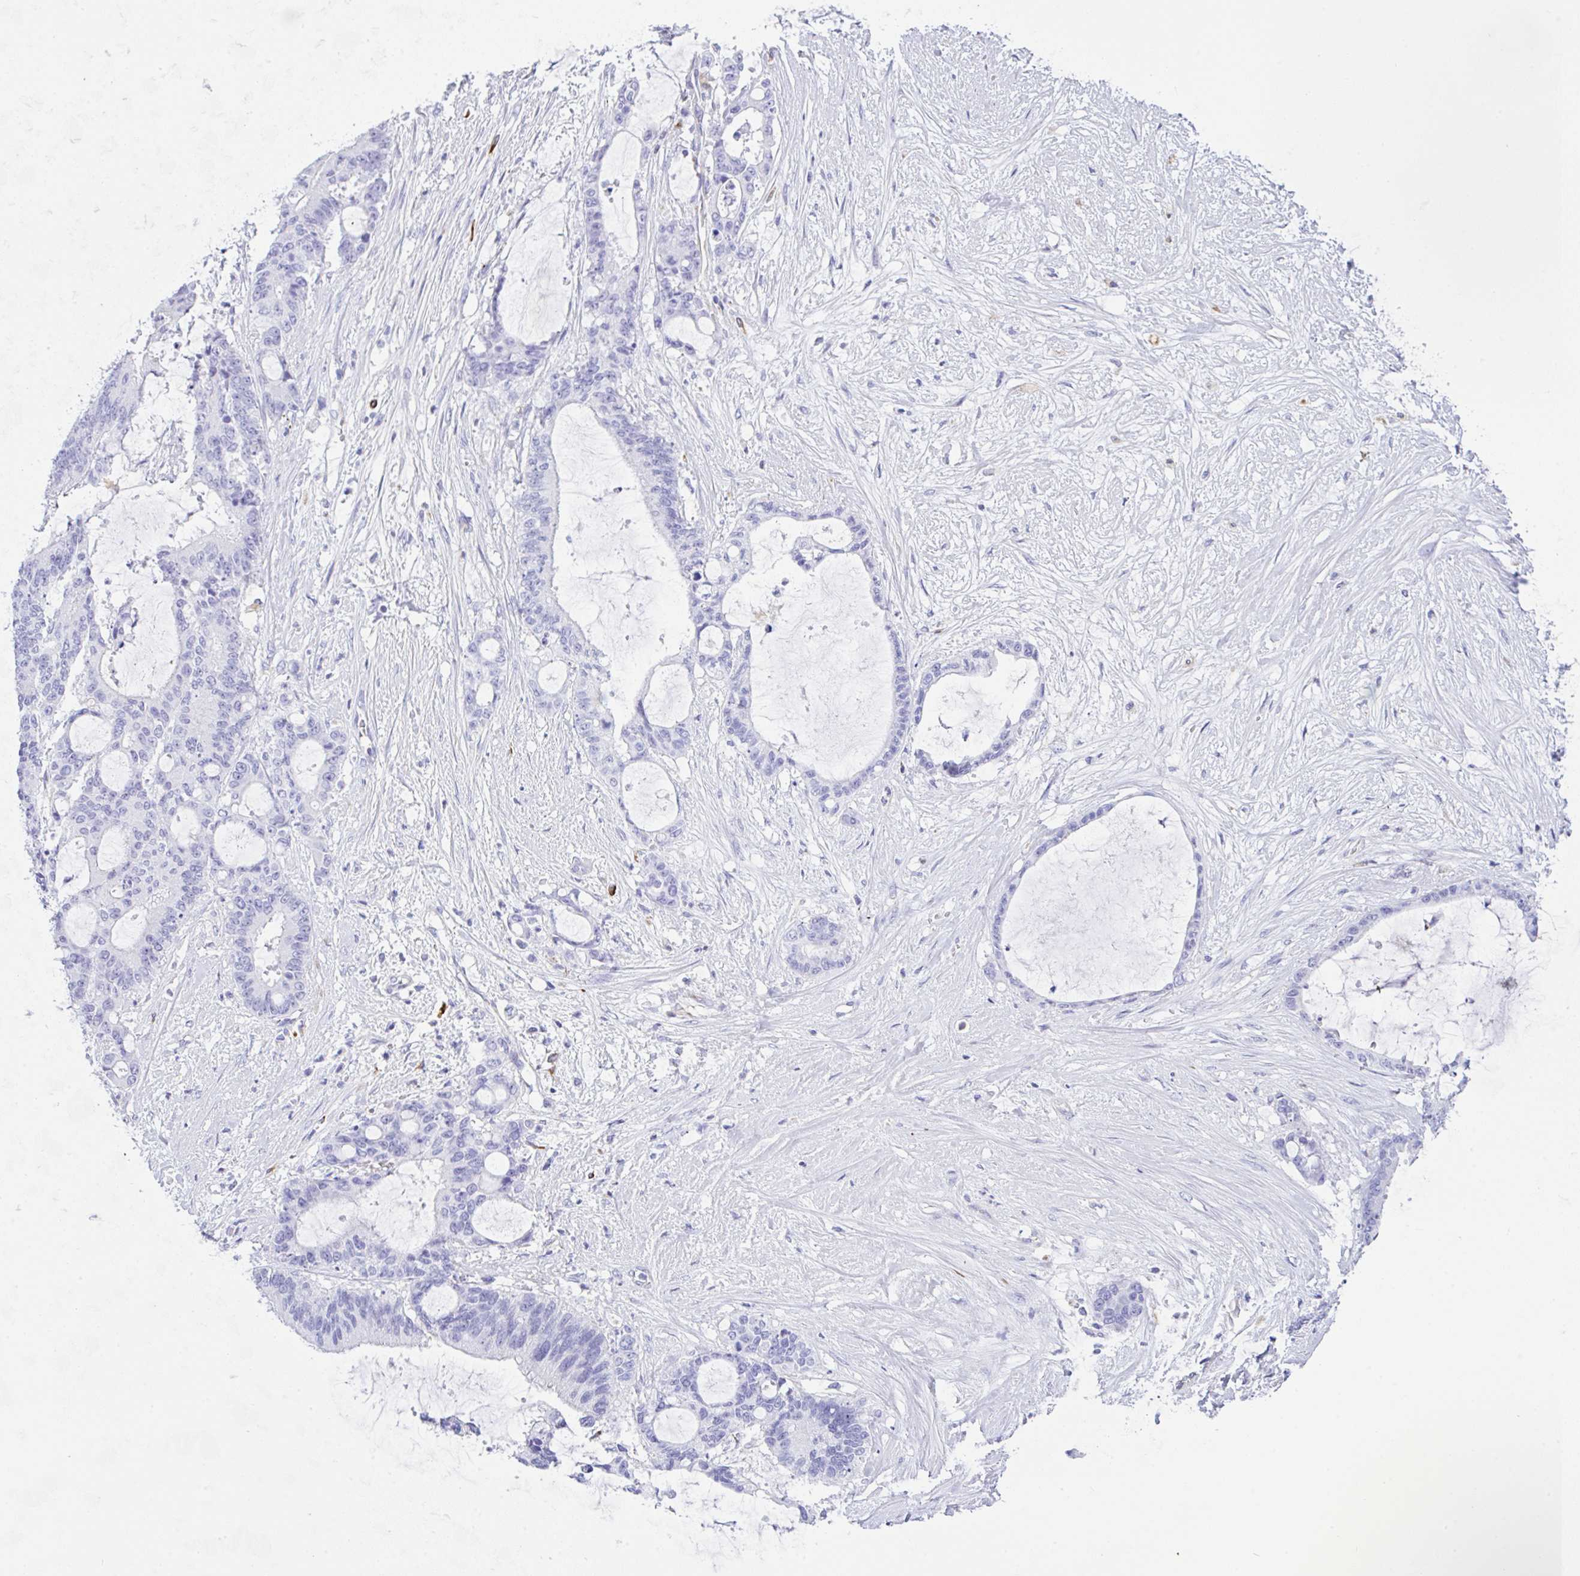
{"staining": {"intensity": "negative", "quantity": "none", "location": "none"}, "tissue": "liver cancer", "cell_type": "Tumor cells", "image_type": "cancer", "snomed": [{"axis": "morphology", "description": "Normal tissue, NOS"}, {"axis": "morphology", "description": "Cholangiocarcinoma"}, {"axis": "topography", "description": "Liver"}, {"axis": "topography", "description": "Peripheral nerve tissue"}], "caption": "The immunohistochemistry image has no significant expression in tumor cells of cholangiocarcinoma (liver) tissue.", "gene": "NDUFAF8", "patient": {"sex": "female", "age": 73}}